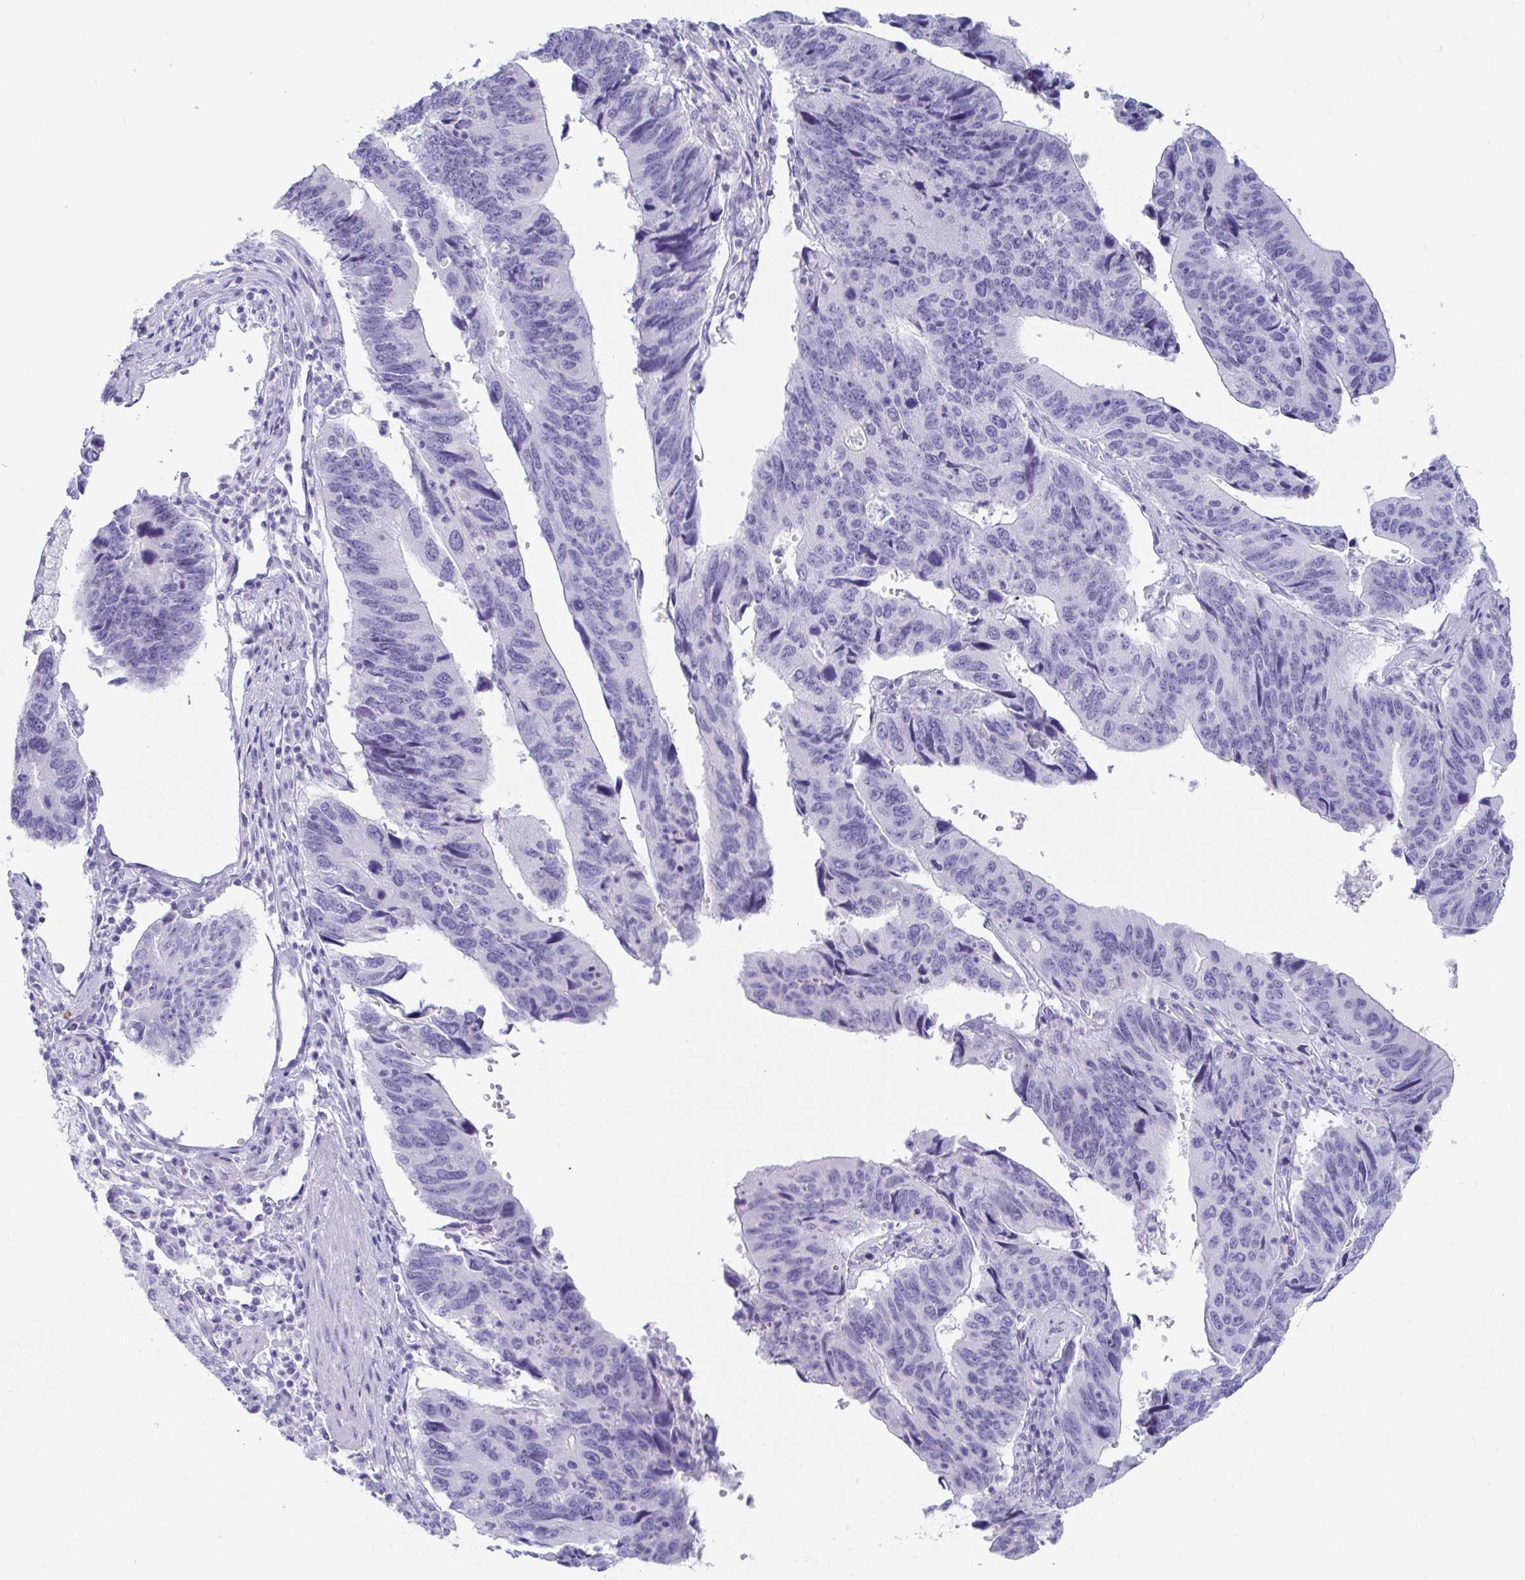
{"staining": {"intensity": "negative", "quantity": "none", "location": "none"}, "tissue": "stomach cancer", "cell_type": "Tumor cells", "image_type": "cancer", "snomed": [{"axis": "morphology", "description": "Adenocarcinoma, NOS"}, {"axis": "topography", "description": "Stomach"}], "caption": "Protein analysis of stomach cancer (adenocarcinoma) demonstrates no significant staining in tumor cells.", "gene": "PLA2G1B", "patient": {"sex": "male", "age": 59}}